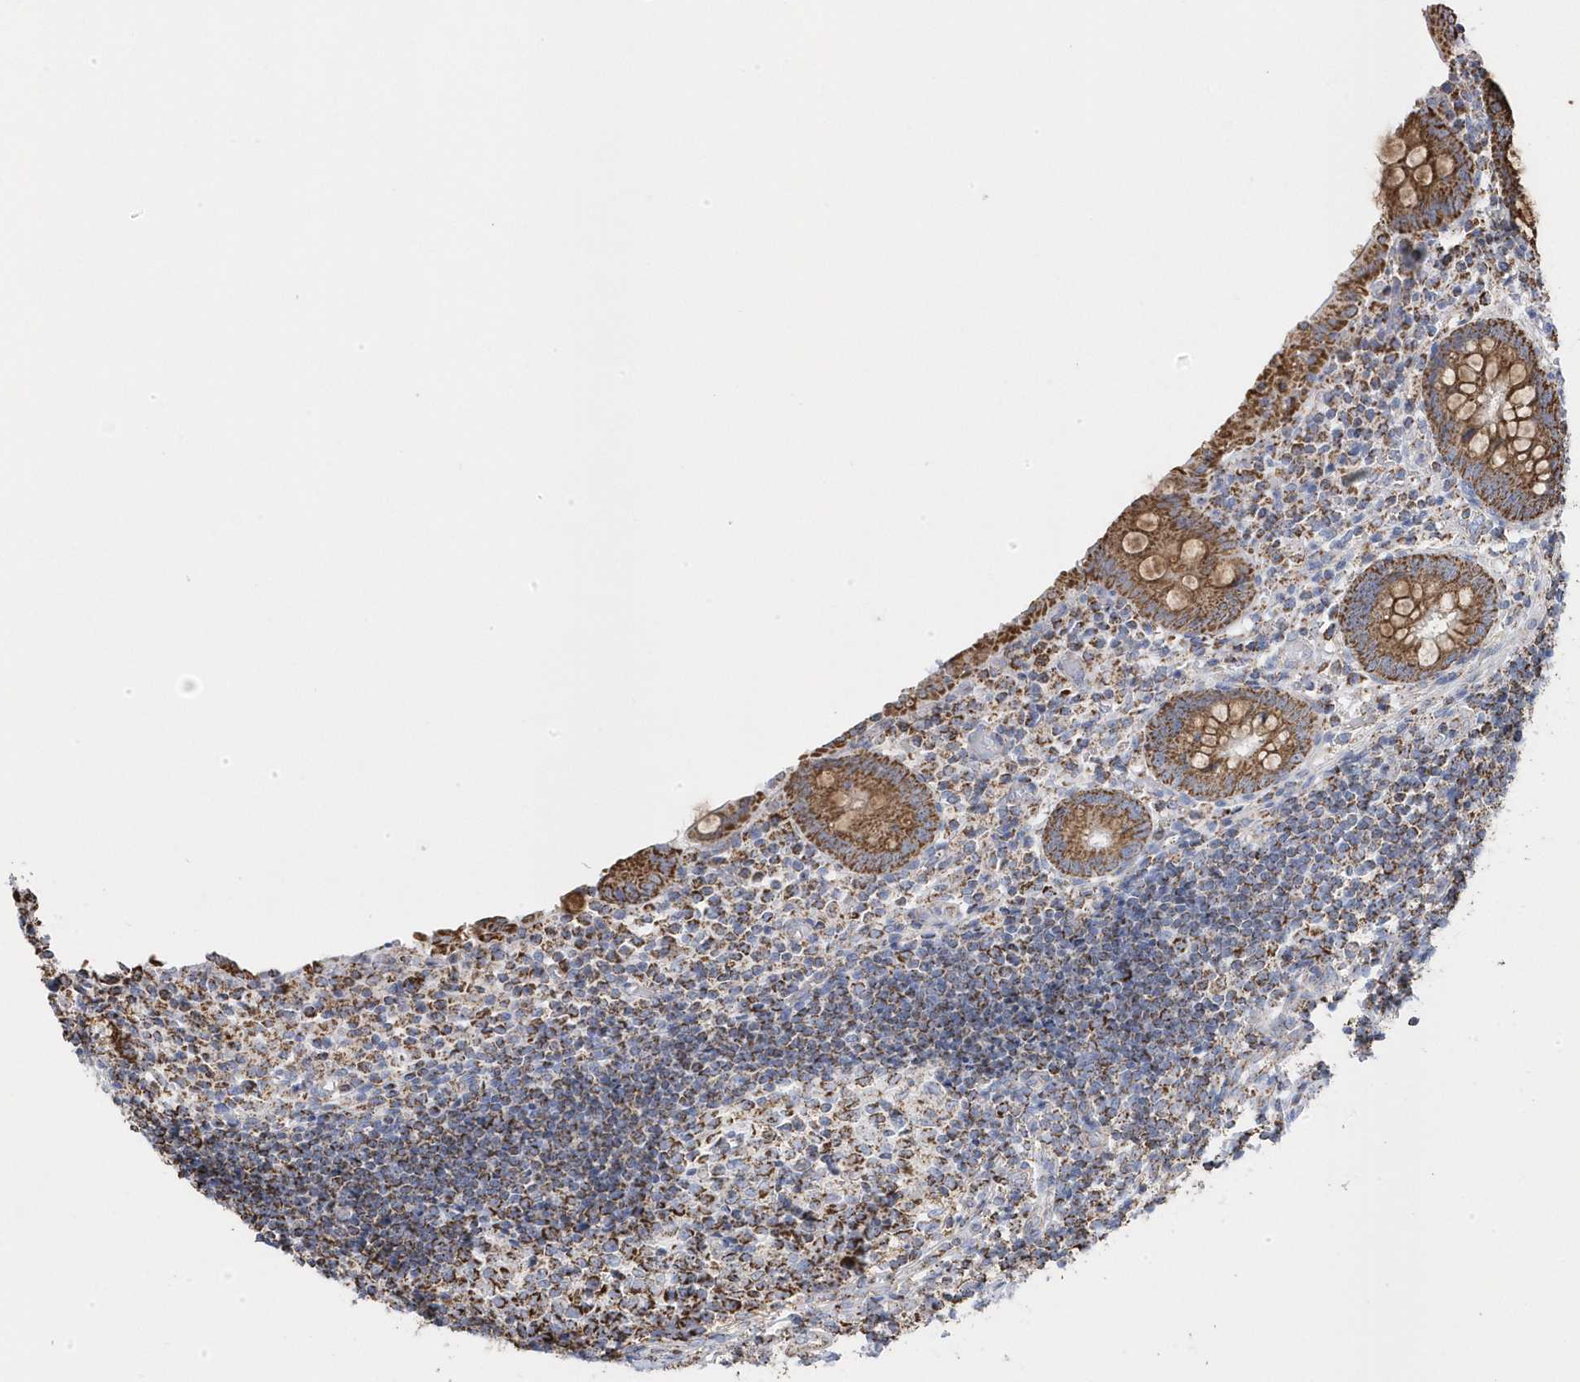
{"staining": {"intensity": "moderate", "quantity": ">75%", "location": "cytoplasmic/membranous"}, "tissue": "appendix", "cell_type": "Glandular cells", "image_type": "normal", "snomed": [{"axis": "morphology", "description": "Normal tissue, NOS"}, {"axis": "topography", "description": "Appendix"}], "caption": "This is an image of immunohistochemistry (IHC) staining of benign appendix, which shows moderate positivity in the cytoplasmic/membranous of glandular cells.", "gene": "GTPBP8", "patient": {"sex": "female", "age": 17}}